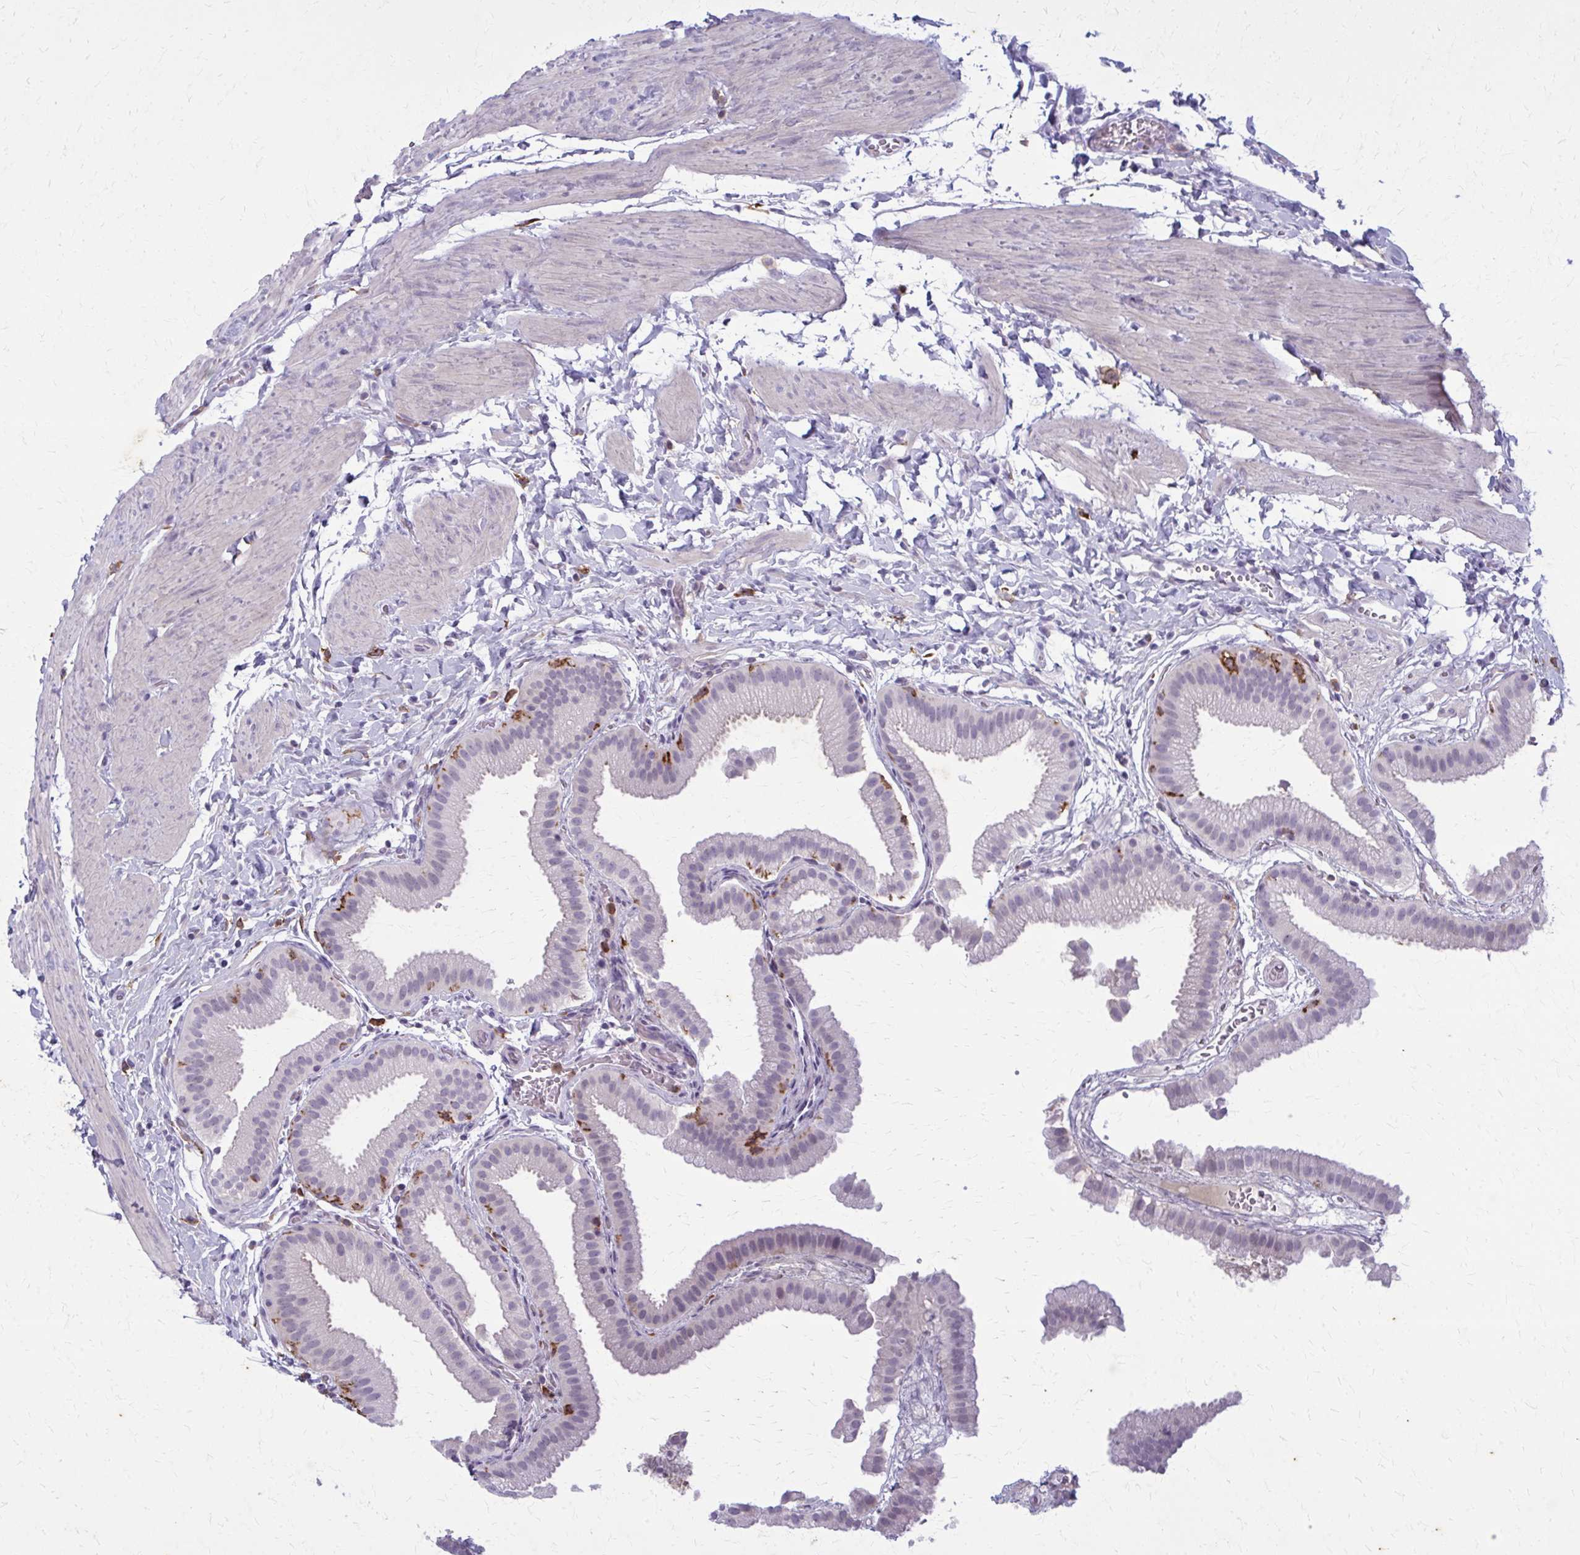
{"staining": {"intensity": "negative", "quantity": "none", "location": "none"}, "tissue": "gallbladder", "cell_type": "Glandular cells", "image_type": "normal", "snomed": [{"axis": "morphology", "description": "Normal tissue, NOS"}, {"axis": "topography", "description": "Gallbladder"}], "caption": "Human gallbladder stained for a protein using immunohistochemistry (IHC) demonstrates no expression in glandular cells.", "gene": "CARD9", "patient": {"sex": "female", "age": 63}}